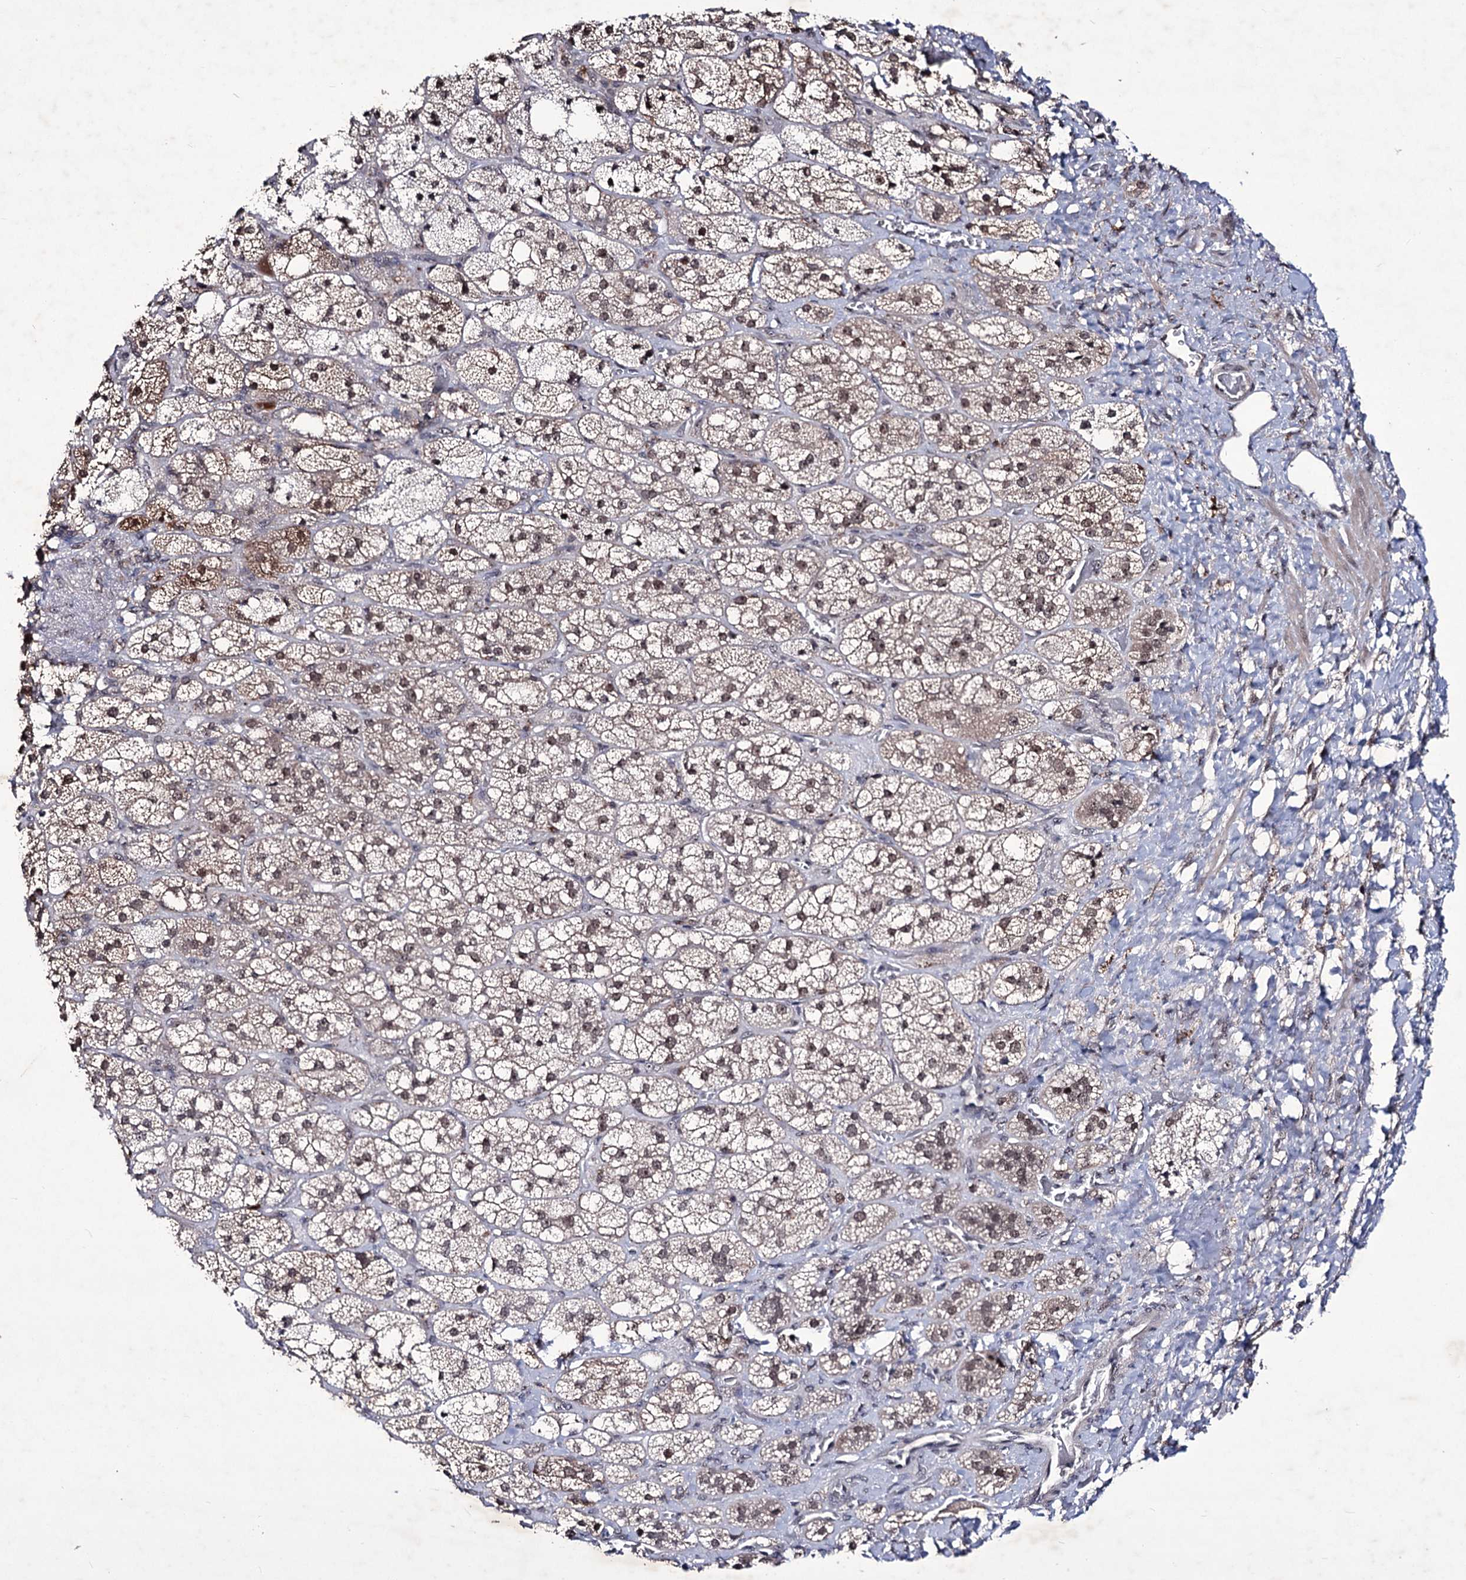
{"staining": {"intensity": "moderate", "quantity": ">75%", "location": "cytoplasmic/membranous,nuclear"}, "tissue": "adrenal gland", "cell_type": "Glandular cells", "image_type": "normal", "snomed": [{"axis": "morphology", "description": "Normal tissue, NOS"}, {"axis": "topography", "description": "Adrenal gland"}], "caption": "High-magnification brightfield microscopy of normal adrenal gland stained with DAB (brown) and counterstained with hematoxylin (blue). glandular cells exhibit moderate cytoplasmic/membranous,nuclear staining is identified in approximately>75% of cells. (brown staining indicates protein expression, while blue staining denotes nuclei).", "gene": "VGLL4", "patient": {"sex": "male", "age": 61}}